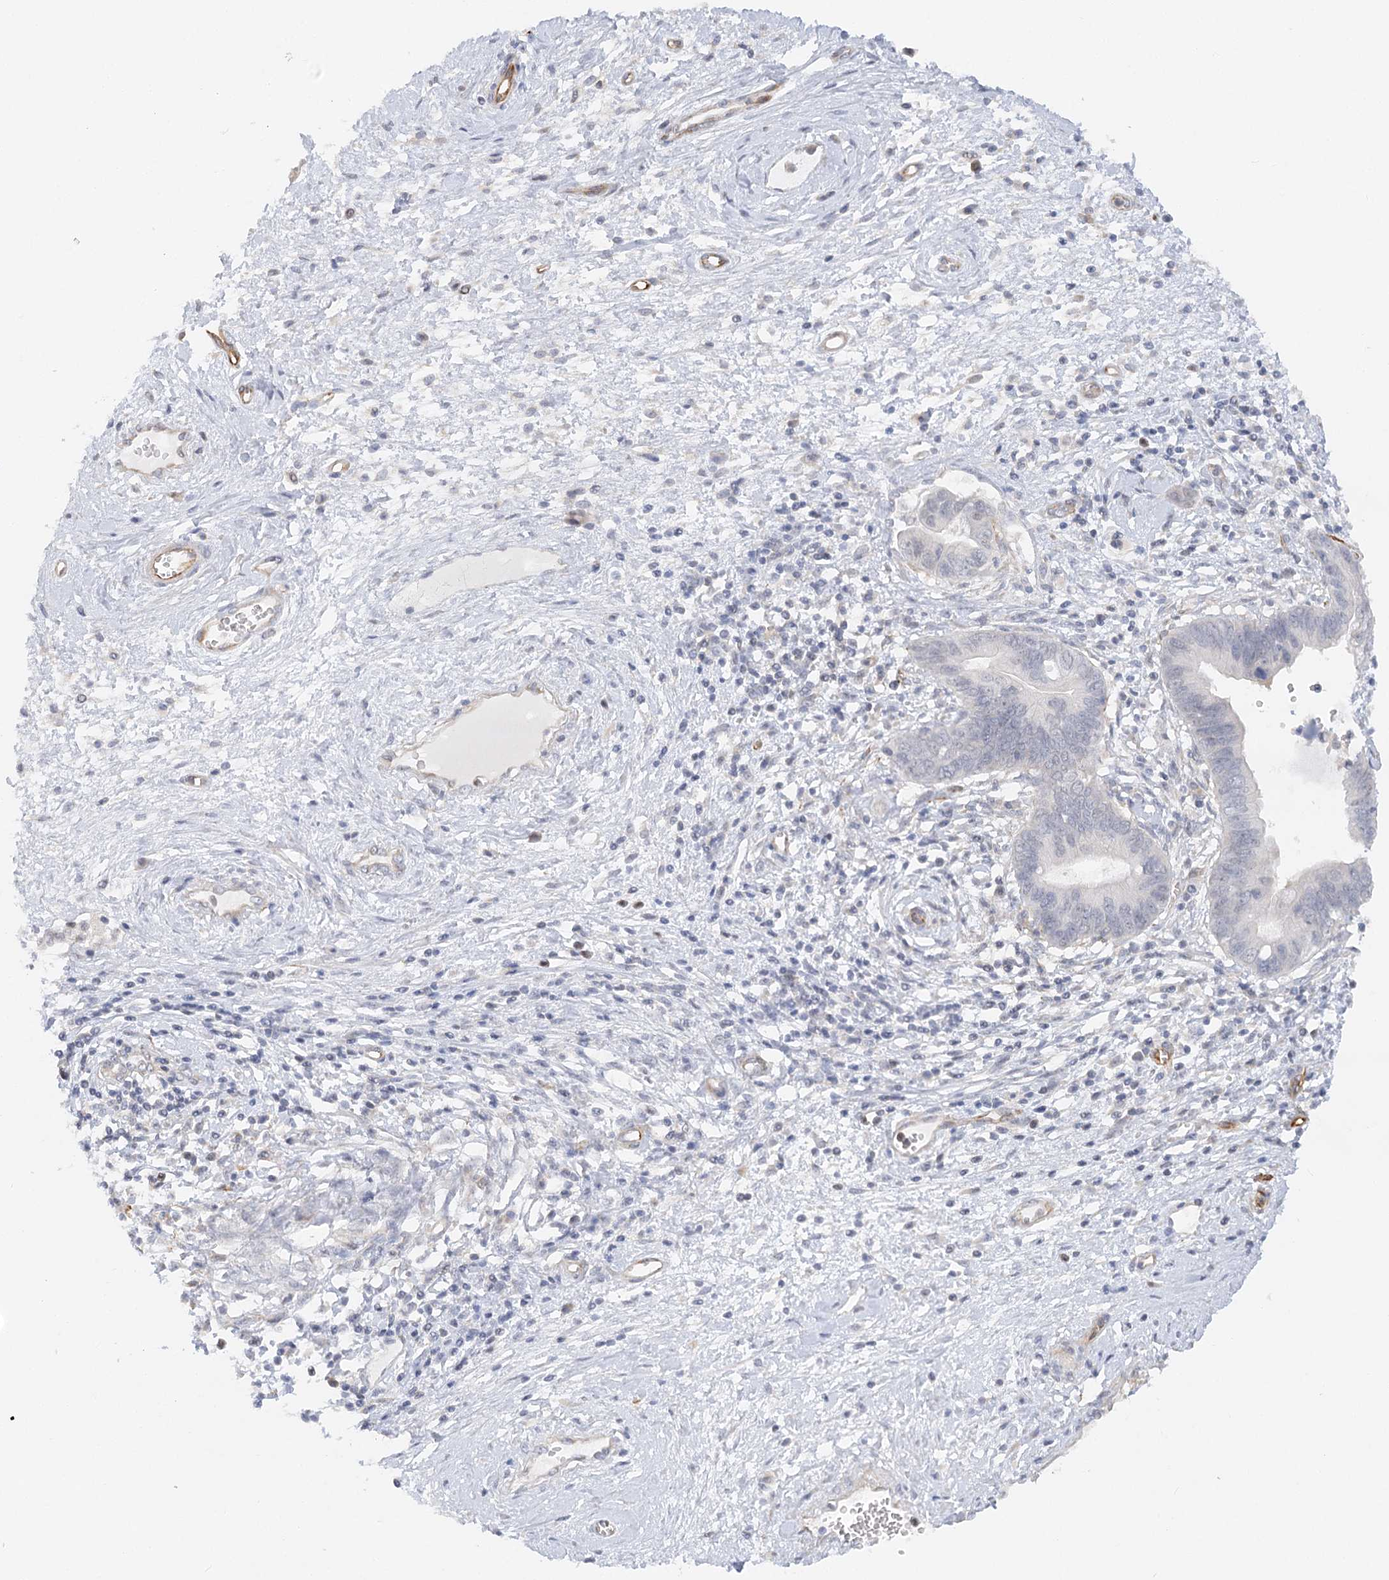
{"staining": {"intensity": "negative", "quantity": "none", "location": "none"}, "tissue": "cervical cancer", "cell_type": "Tumor cells", "image_type": "cancer", "snomed": [{"axis": "morphology", "description": "Adenocarcinoma, NOS"}, {"axis": "topography", "description": "Cervix"}], "caption": "Cervical adenocarcinoma was stained to show a protein in brown. There is no significant expression in tumor cells.", "gene": "NELL2", "patient": {"sex": "female", "age": 44}}